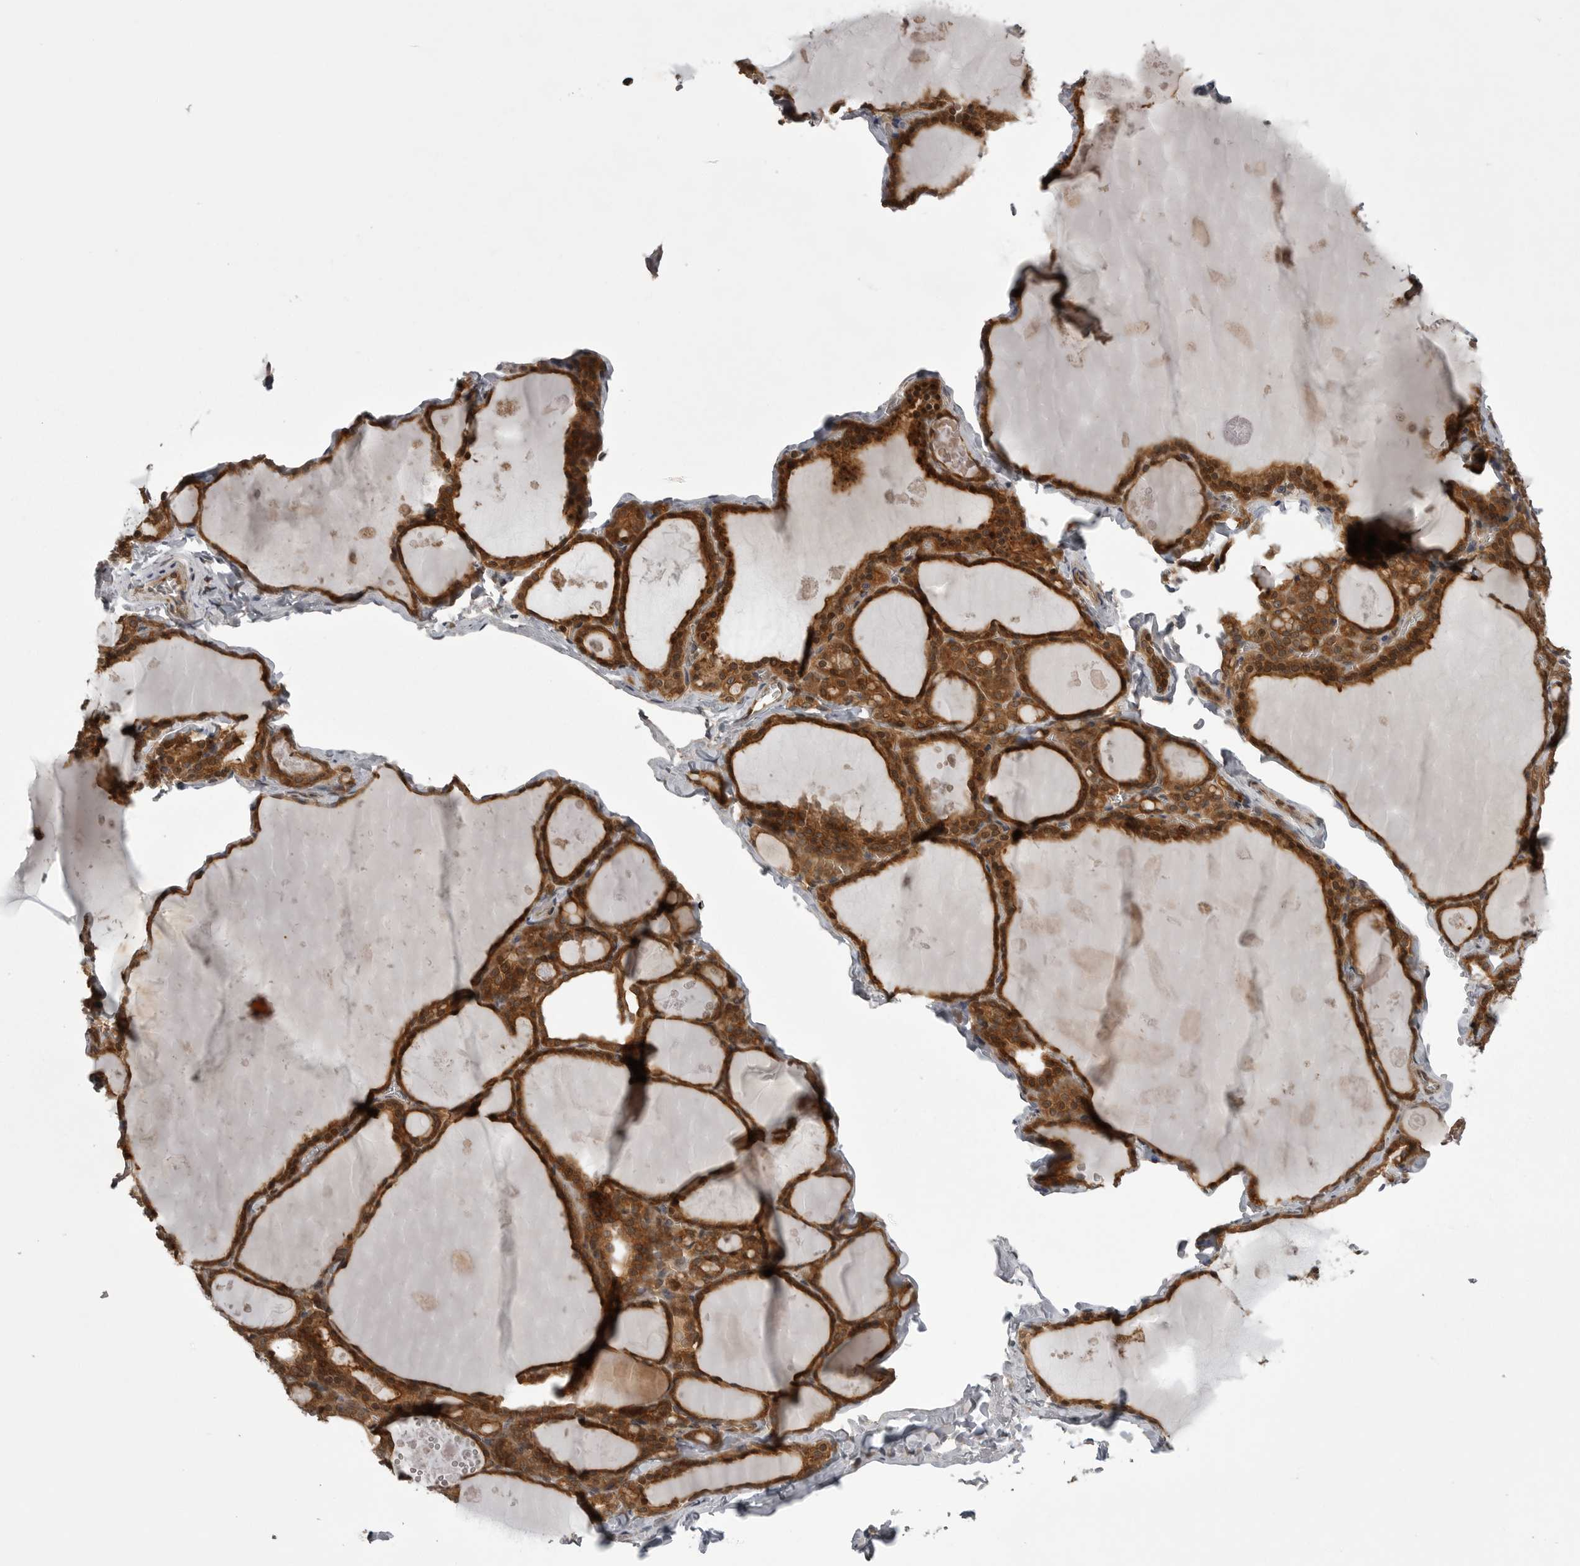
{"staining": {"intensity": "moderate", "quantity": ">75%", "location": "cytoplasmic/membranous"}, "tissue": "thyroid gland", "cell_type": "Glandular cells", "image_type": "normal", "snomed": [{"axis": "morphology", "description": "Normal tissue, NOS"}, {"axis": "topography", "description": "Thyroid gland"}], "caption": "Protein expression analysis of benign thyroid gland exhibits moderate cytoplasmic/membranous positivity in about >75% of glandular cells.", "gene": "STK24", "patient": {"sex": "male", "age": 56}}